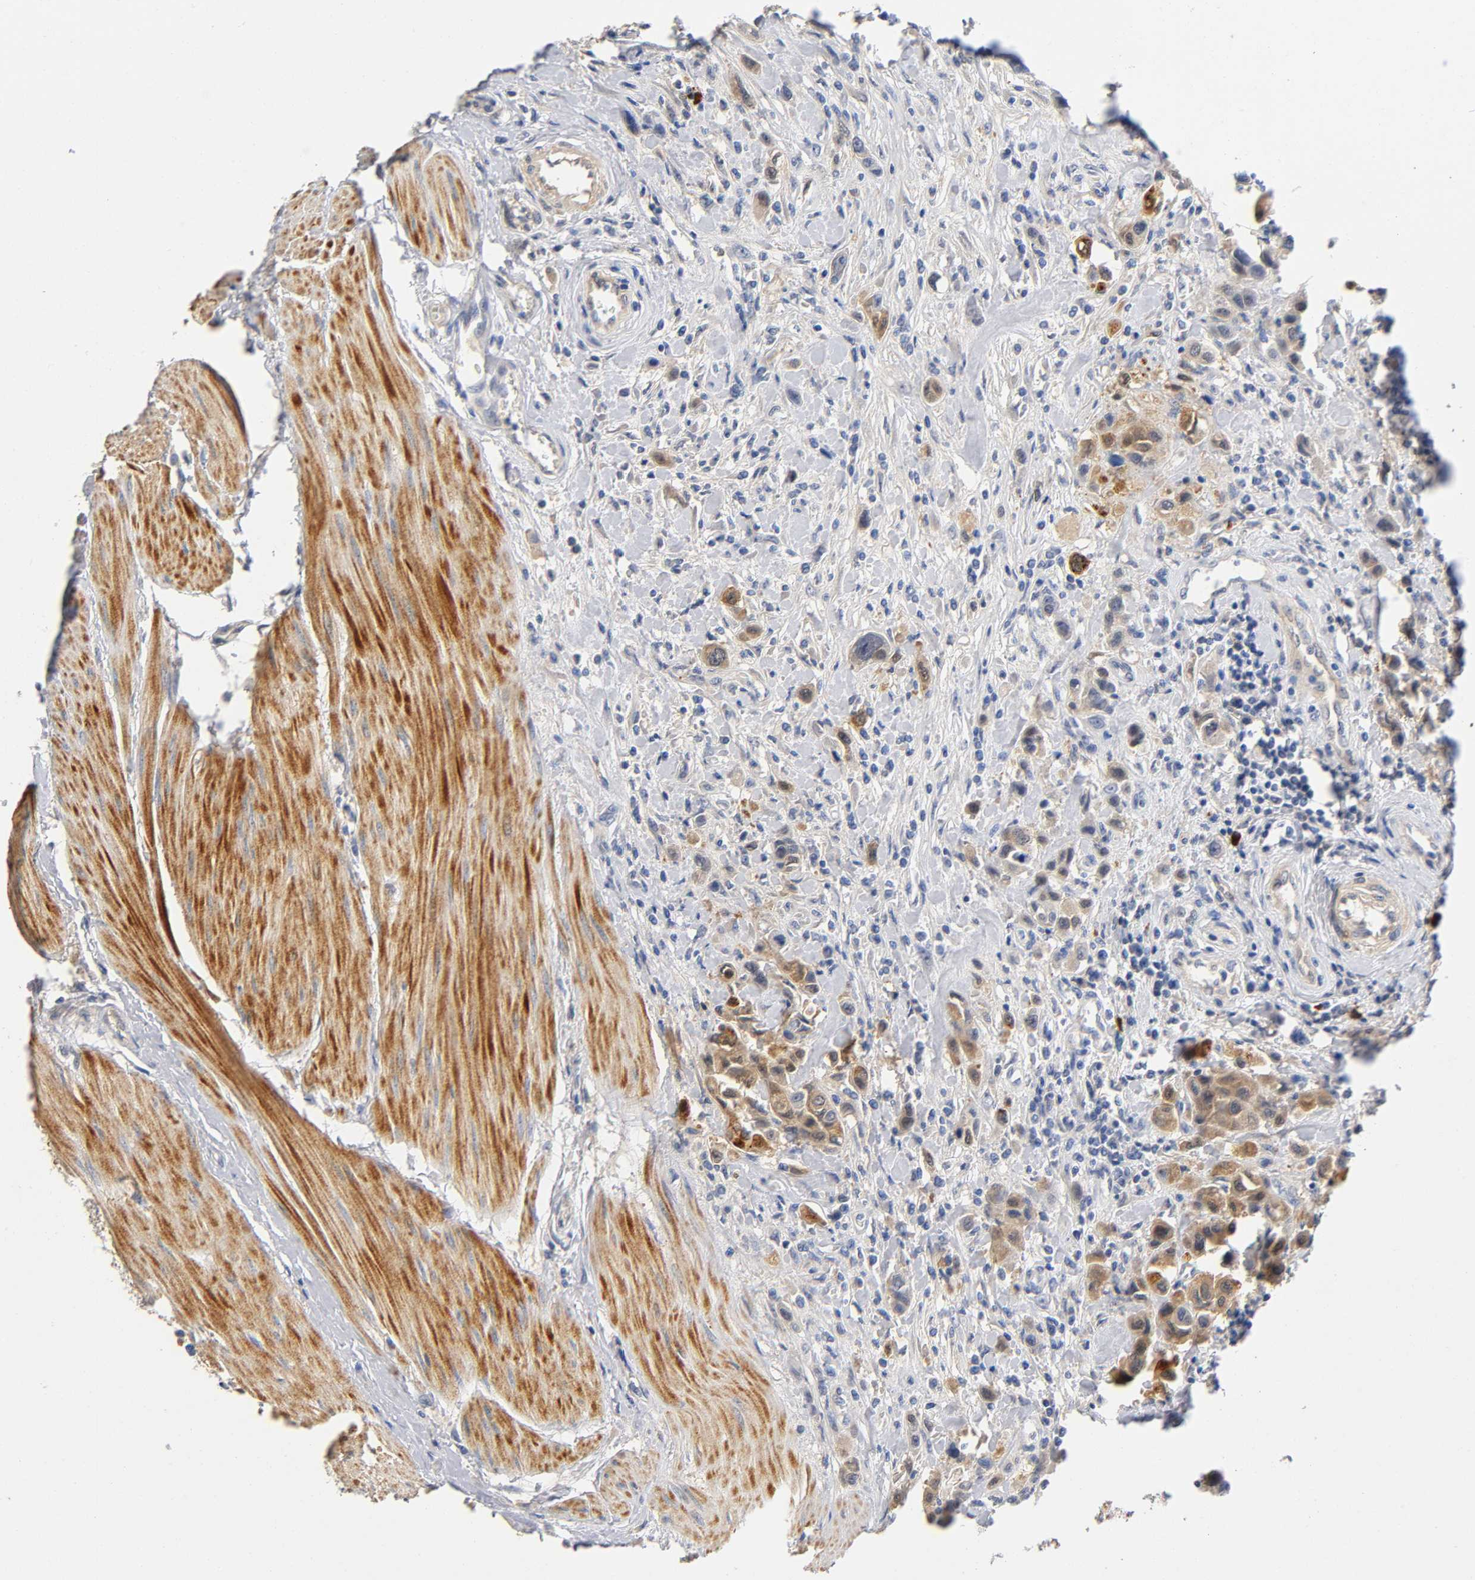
{"staining": {"intensity": "moderate", "quantity": ">75%", "location": "cytoplasmic/membranous"}, "tissue": "urothelial cancer", "cell_type": "Tumor cells", "image_type": "cancer", "snomed": [{"axis": "morphology", "description": "Urothelial carcinoma, High grade"}, {"axis": "topography", "description": "Urinary bladder"}], "caption": "A micrograph of human urothelial cancer stained for a protein displays moderate cytoplasmic/membranous brown staining in tumor cells. The staining is performed using DAB (3,3'-diaminobenzidine) brown chromogen to label protein expression. The nuclei are counter-stained blue using hematoxylin.", "gene": "TNC", "patient": {"sex": "male", "age": 50}}